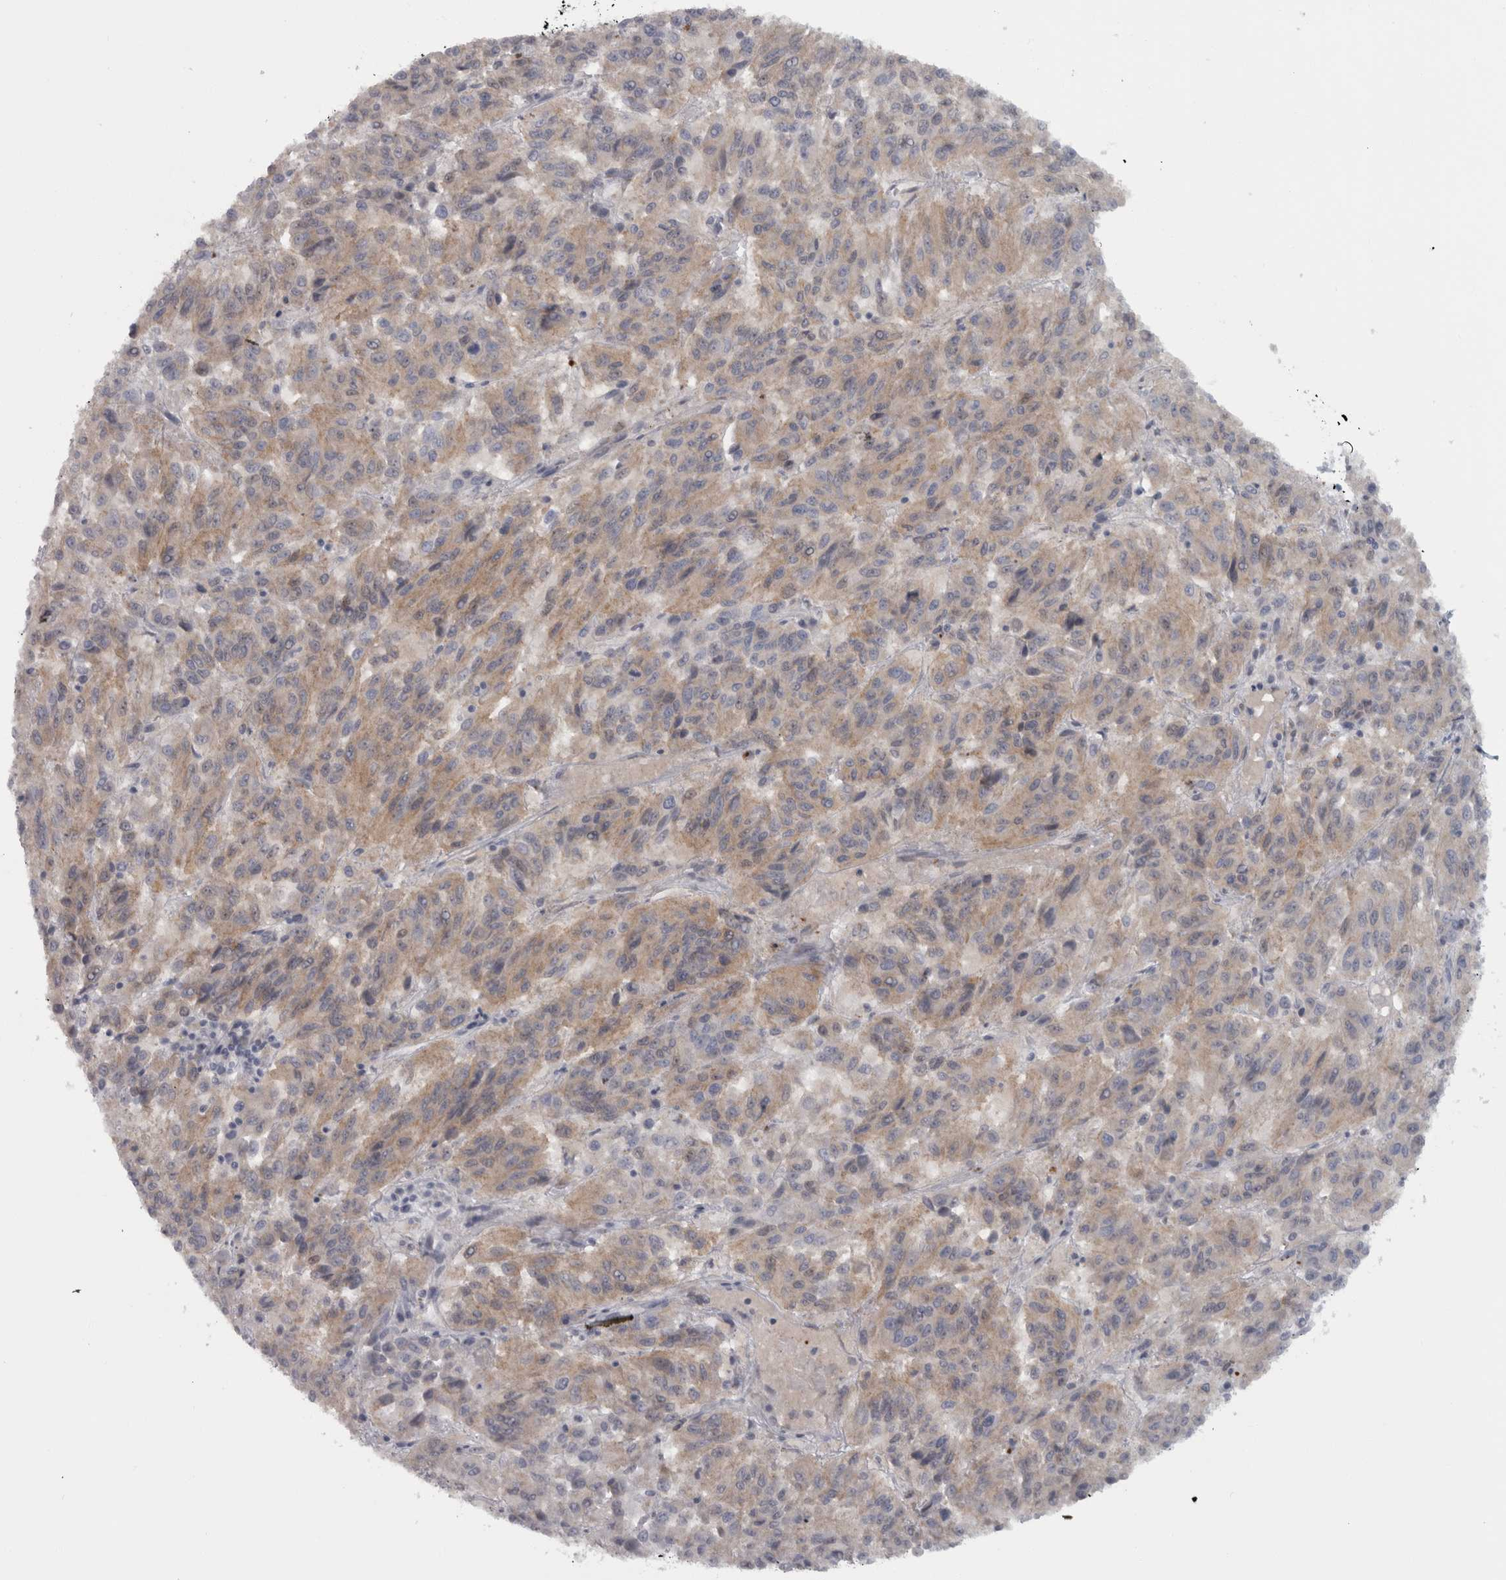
{"staining": {"intensity": "weak", "quantity": ">75%", "location": "cytoplasmic/membranous"}, "tissue": "melanoma", "cell_type": "Tumor cells", "image_type": "cancer", "snomed": [{"axis": "morphology", "description": "Malignant melanoma, Metastatic site"}, {"axis": "topography", "description": "Lung"}], "caption": "A micrograph of melanoma stained for a protein reveals weak cytoplasmic/membranous brown staining in tumor cells.", "gene": "PPP1R12B", "patient": {"sex": "male", "age": 64}}